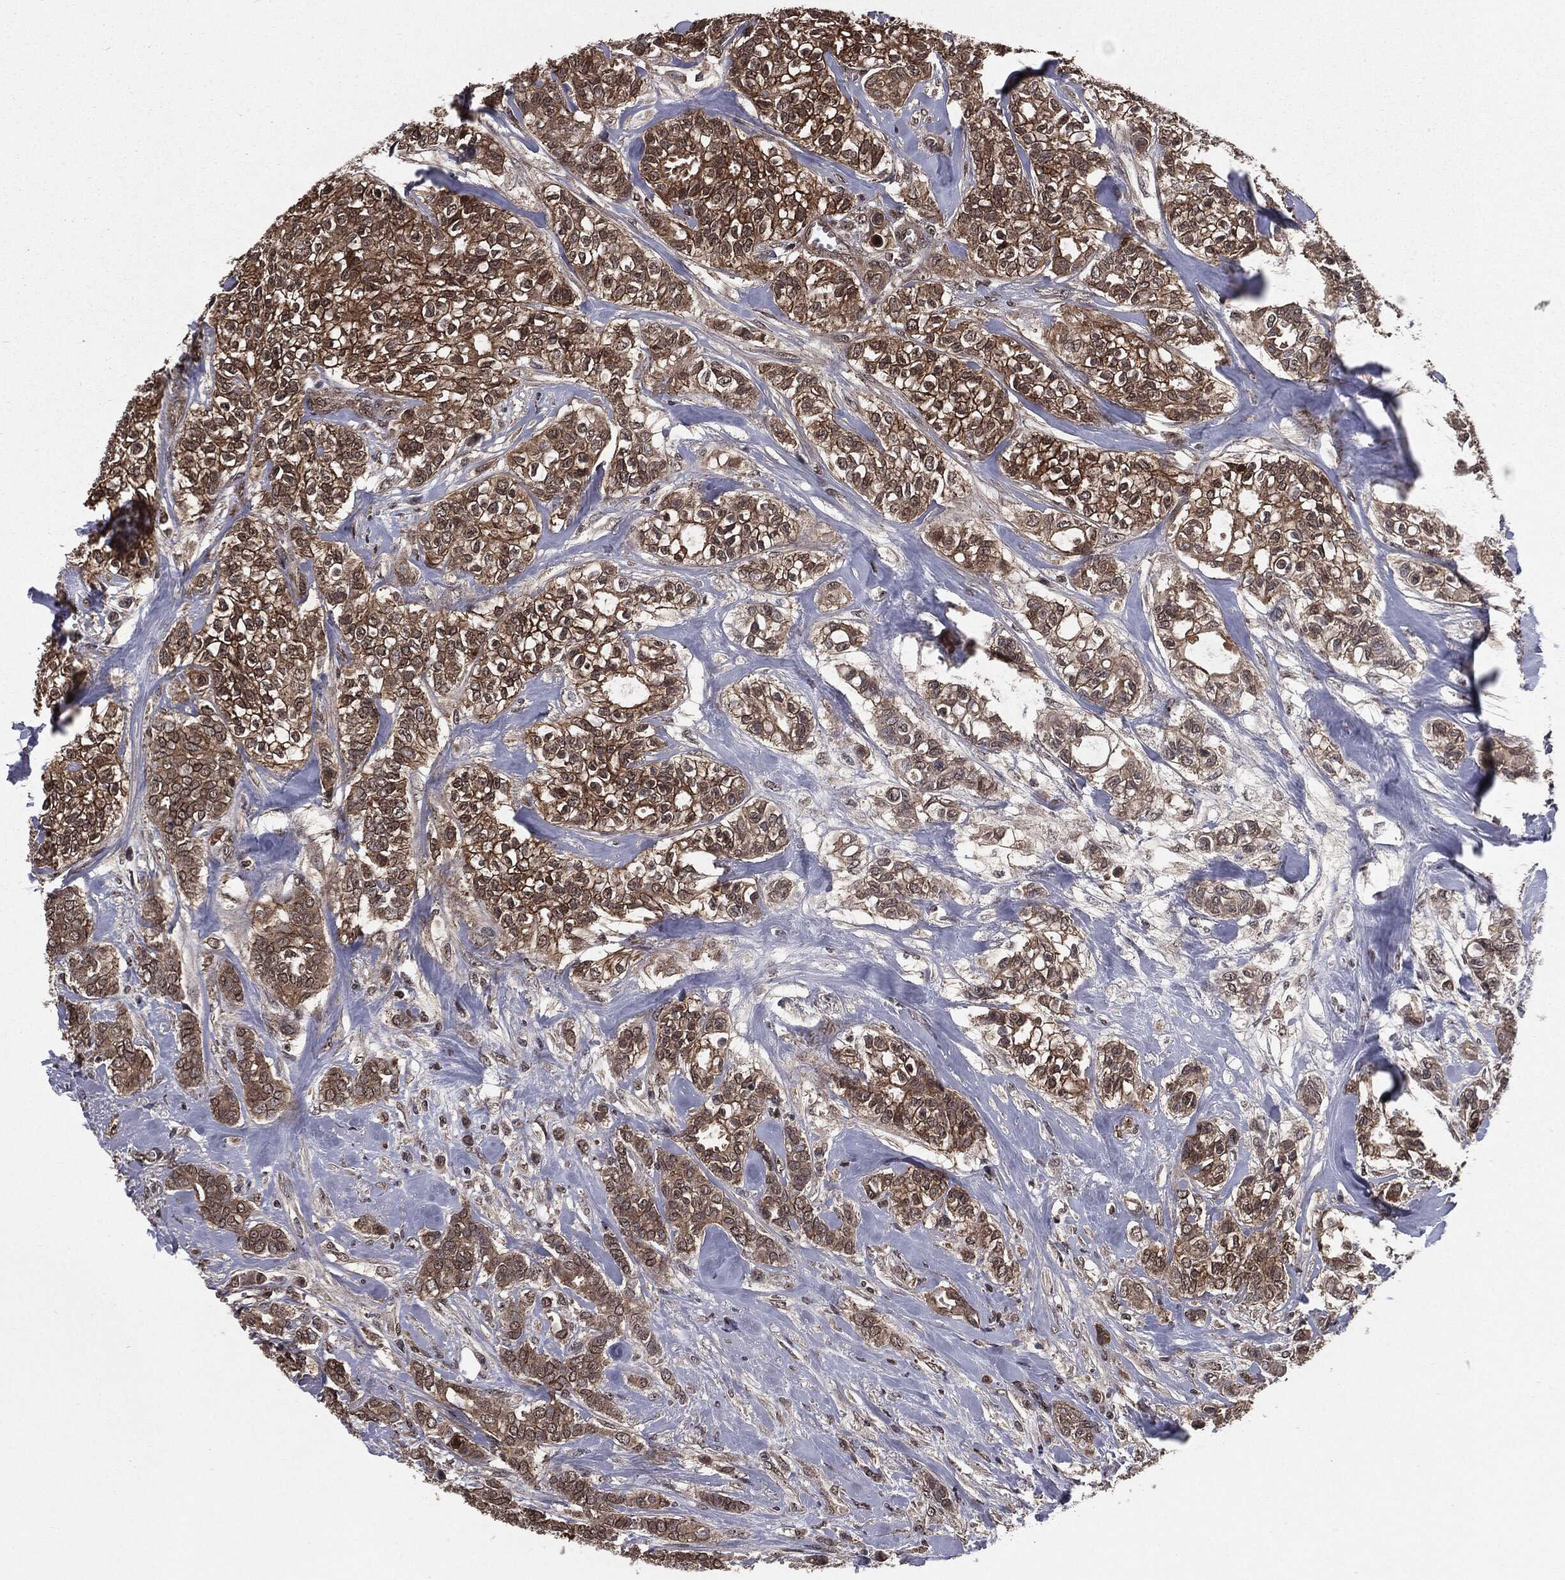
{"staining": {"intensity": "moderate", "quantity": ">75%", "location": "cytoplasmic/membranous"}, "tissue": "breast cancer", "cell_type": "Tumor cells", "image_type": "cancer", "snomed": [{"axis": "morphology", "description": "Duct carcinoma"}, {"axis": "topography", "description": "Breast"}], "caption": "IHC staining of breast cancer (intraductal carcinoma), which reveals medium levels of moderate cytoplasmic/membranous expression in approximately >75% of tumor cells indicating moderate cytoplasmic/membranous protein staining. The staining was performed using DAB (brown) for protein detection and nuclei were counterstained in hematoxylin (blue).", "gene": "PTPA", "patient": {"sex": "female", "age": 71}}